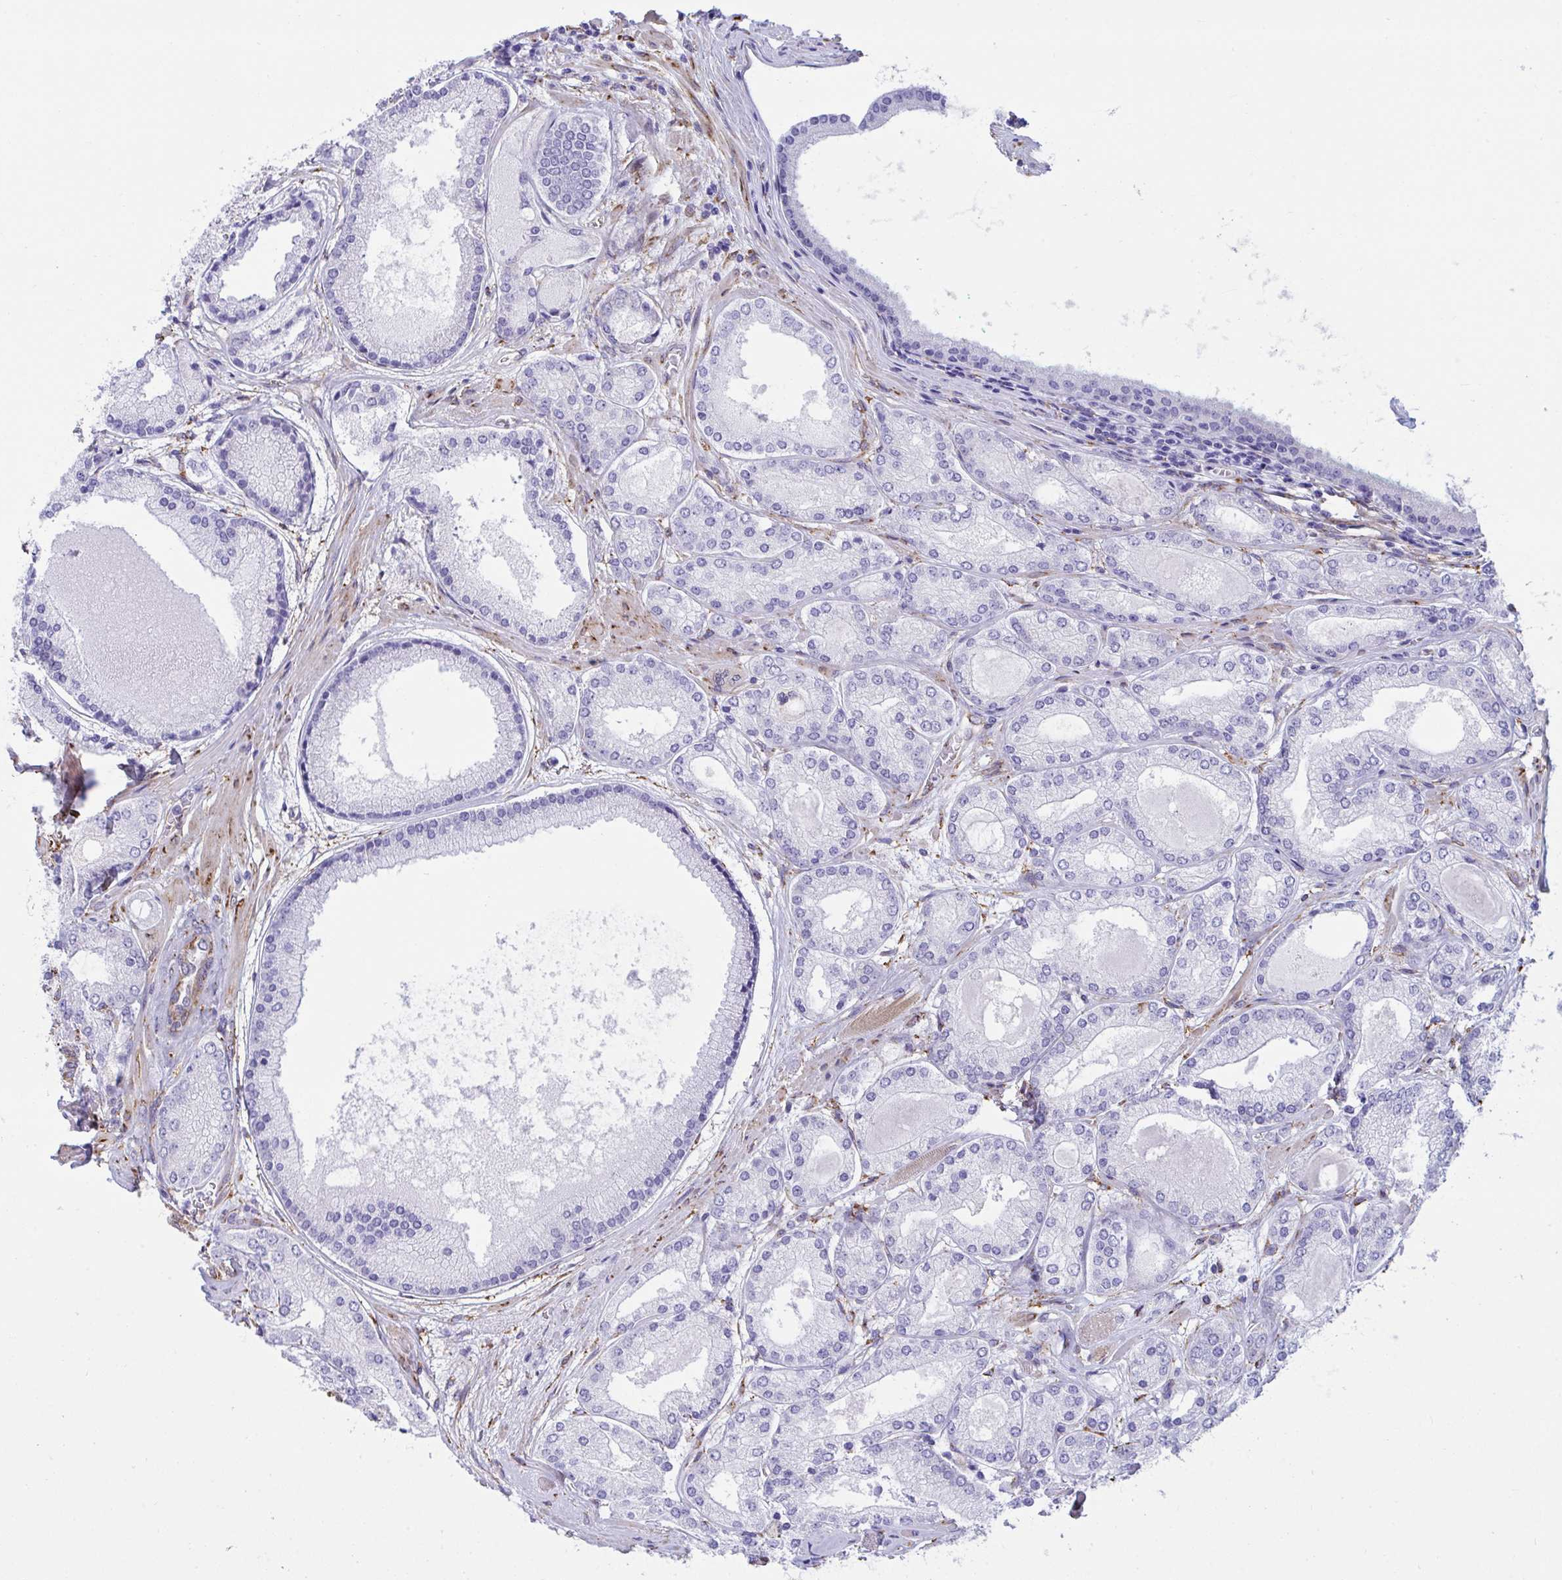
{"staining": {"intensity": "negative", "quantity": "none", "location": "none"}, "tissue": "prostate cancer", "cell_type": "Tumor cells", "image_type": "cancer", "snomed": [{"axis": "morphology", "description": "Adenocarcinoma, High grade"}, {"axis": "topography", "description": "Prostate"}], "caption": "Image shows no protein staining in tumor cells of prostate adenocarcinoma (high-grade) tissue.", "gene": "ASPH", "patient": {"sex": "male", "age": 67}}